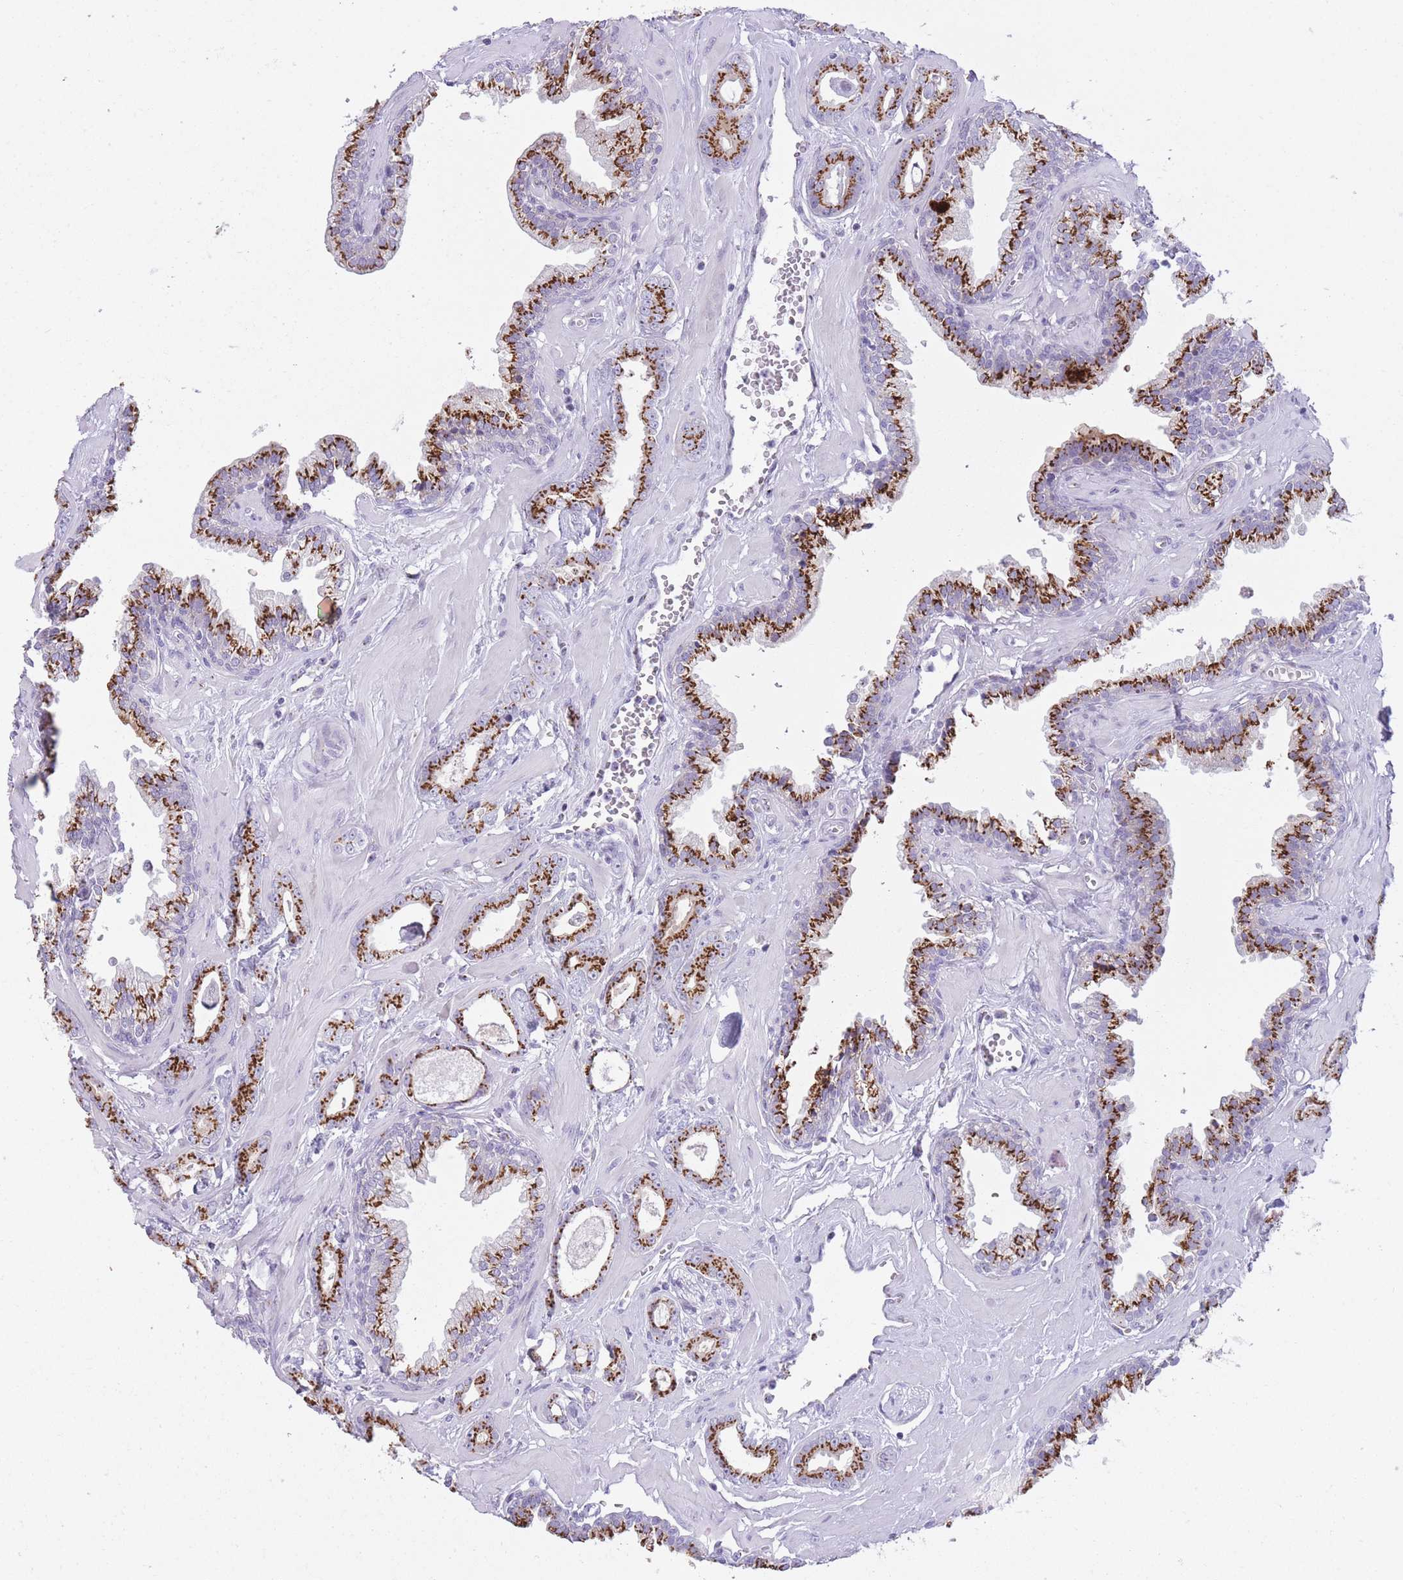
{"staining": {"intensity": "strong", "quantity": ">75%", "location": "cytoplasmic/membranous"}, "tissue": "prostate cancer", "cell_type": "Tumor cells", "image_type": "cancer", "snomed": [{"axis": "morphology", "description": "Adenocarcinoma, Low grade"}, {"axis": "topography", "description": "Prostate"}], "caption": "Protein positivity by IHC exhibits strong cytoplasmic/membranous expression in approximately >75% of tumor cells in prostate cancer. (Brightfield microscopy of DAB IHC at high magnification).", "gene": "B4GALT2", "patient": {"sex": "male", "age": 60}}